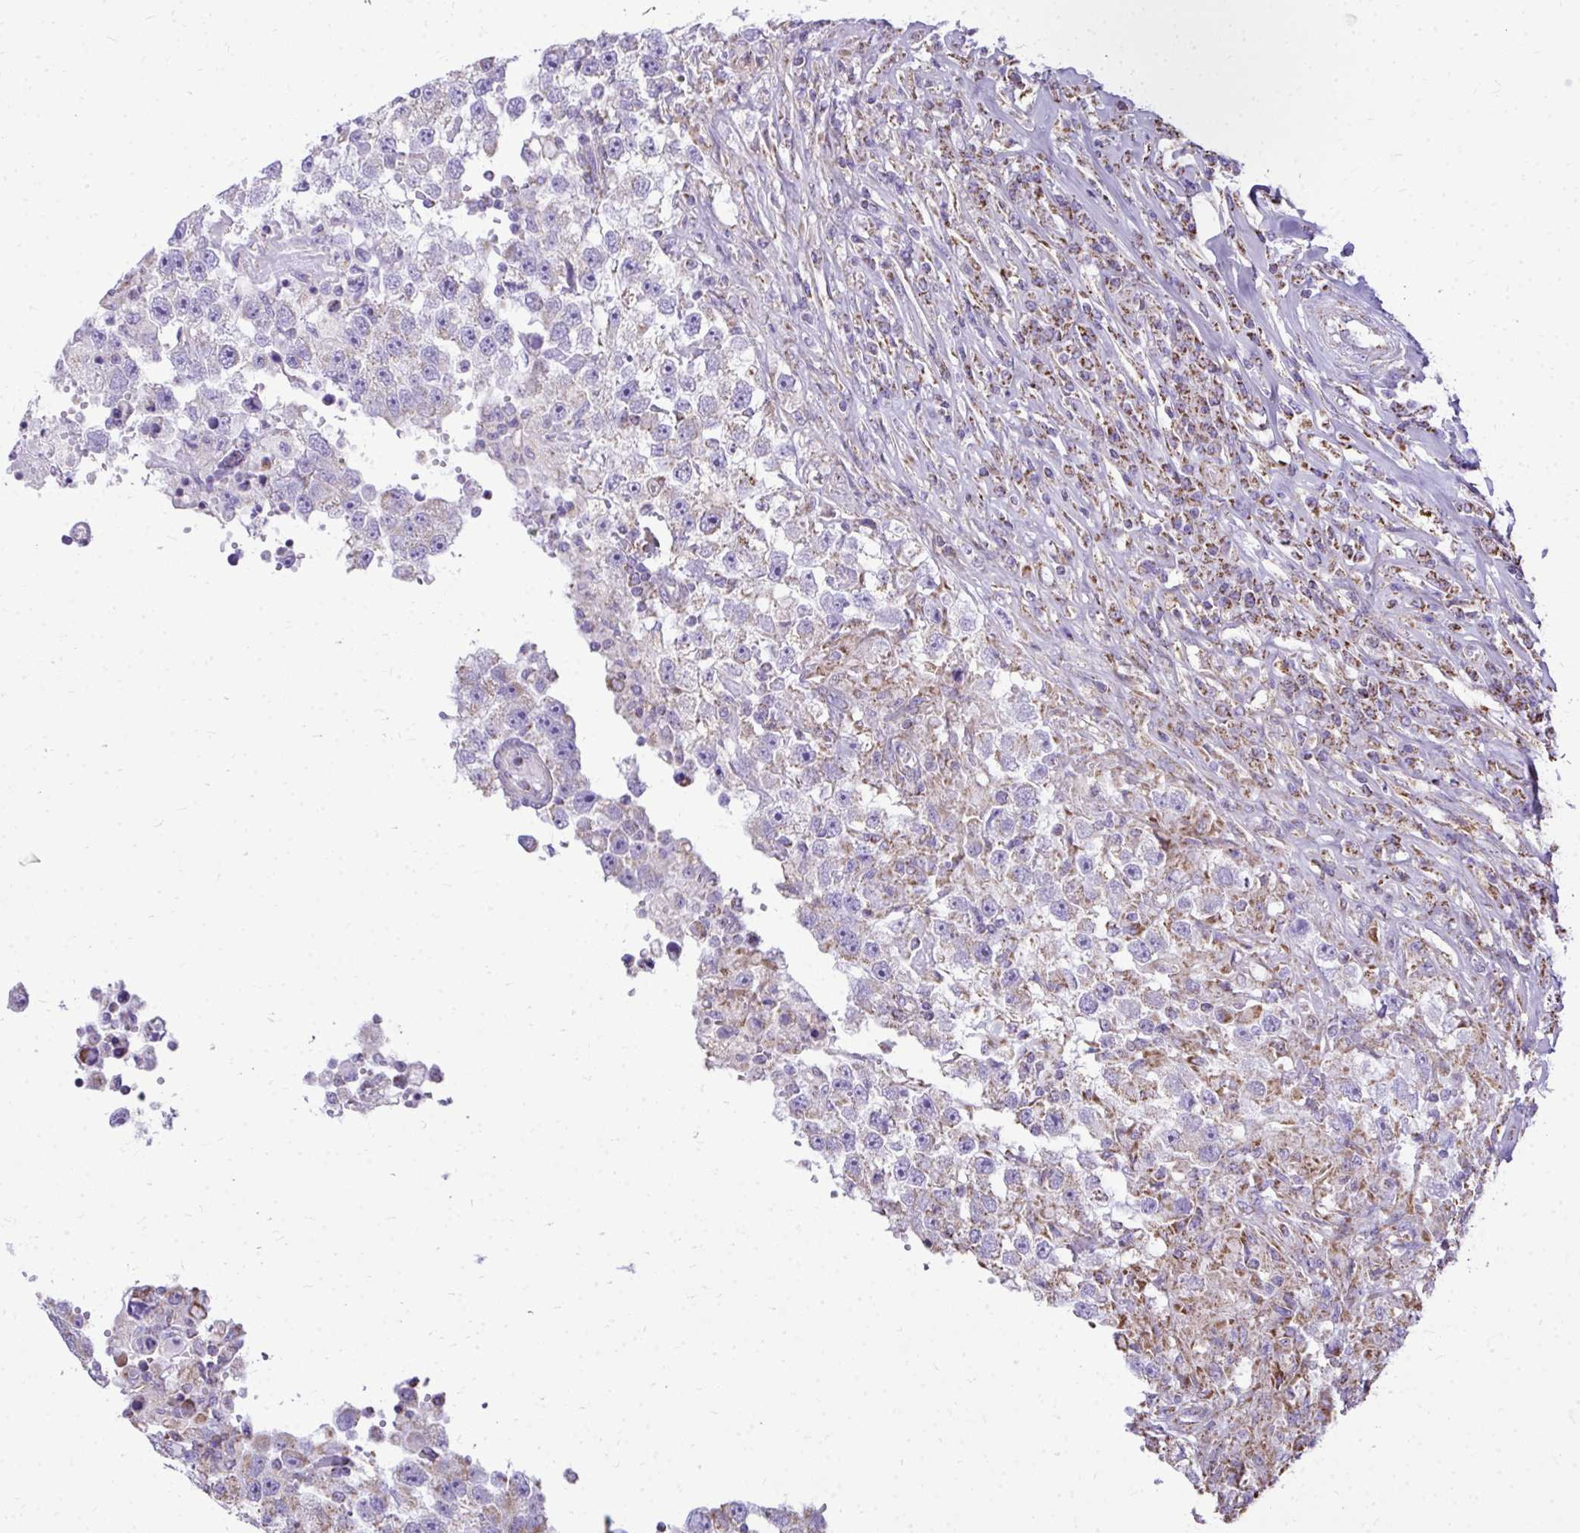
{"staining": {"intensity": "weak", "quantity": "<25%", "location": "cytoplasmic/membranous"}, "tissue": "testis cancer", "cell_type": "Tumor cells", "image_type": "cancer", "snomed": [{"axis": "morphology", "description": "Carcinoma, Embryonal, NOS"}, {"axis": "topography", "description": "Testis"}], "caption": "This photomicrograph is of testis embryonal carcinoma stained with immunohistochemistry to label a protein in brown with the nuclei are counter-stained blue. There is no positivity in tumor cells.", "gene": "MPZL2", "patient": {"sex": "male", "age": 83}}